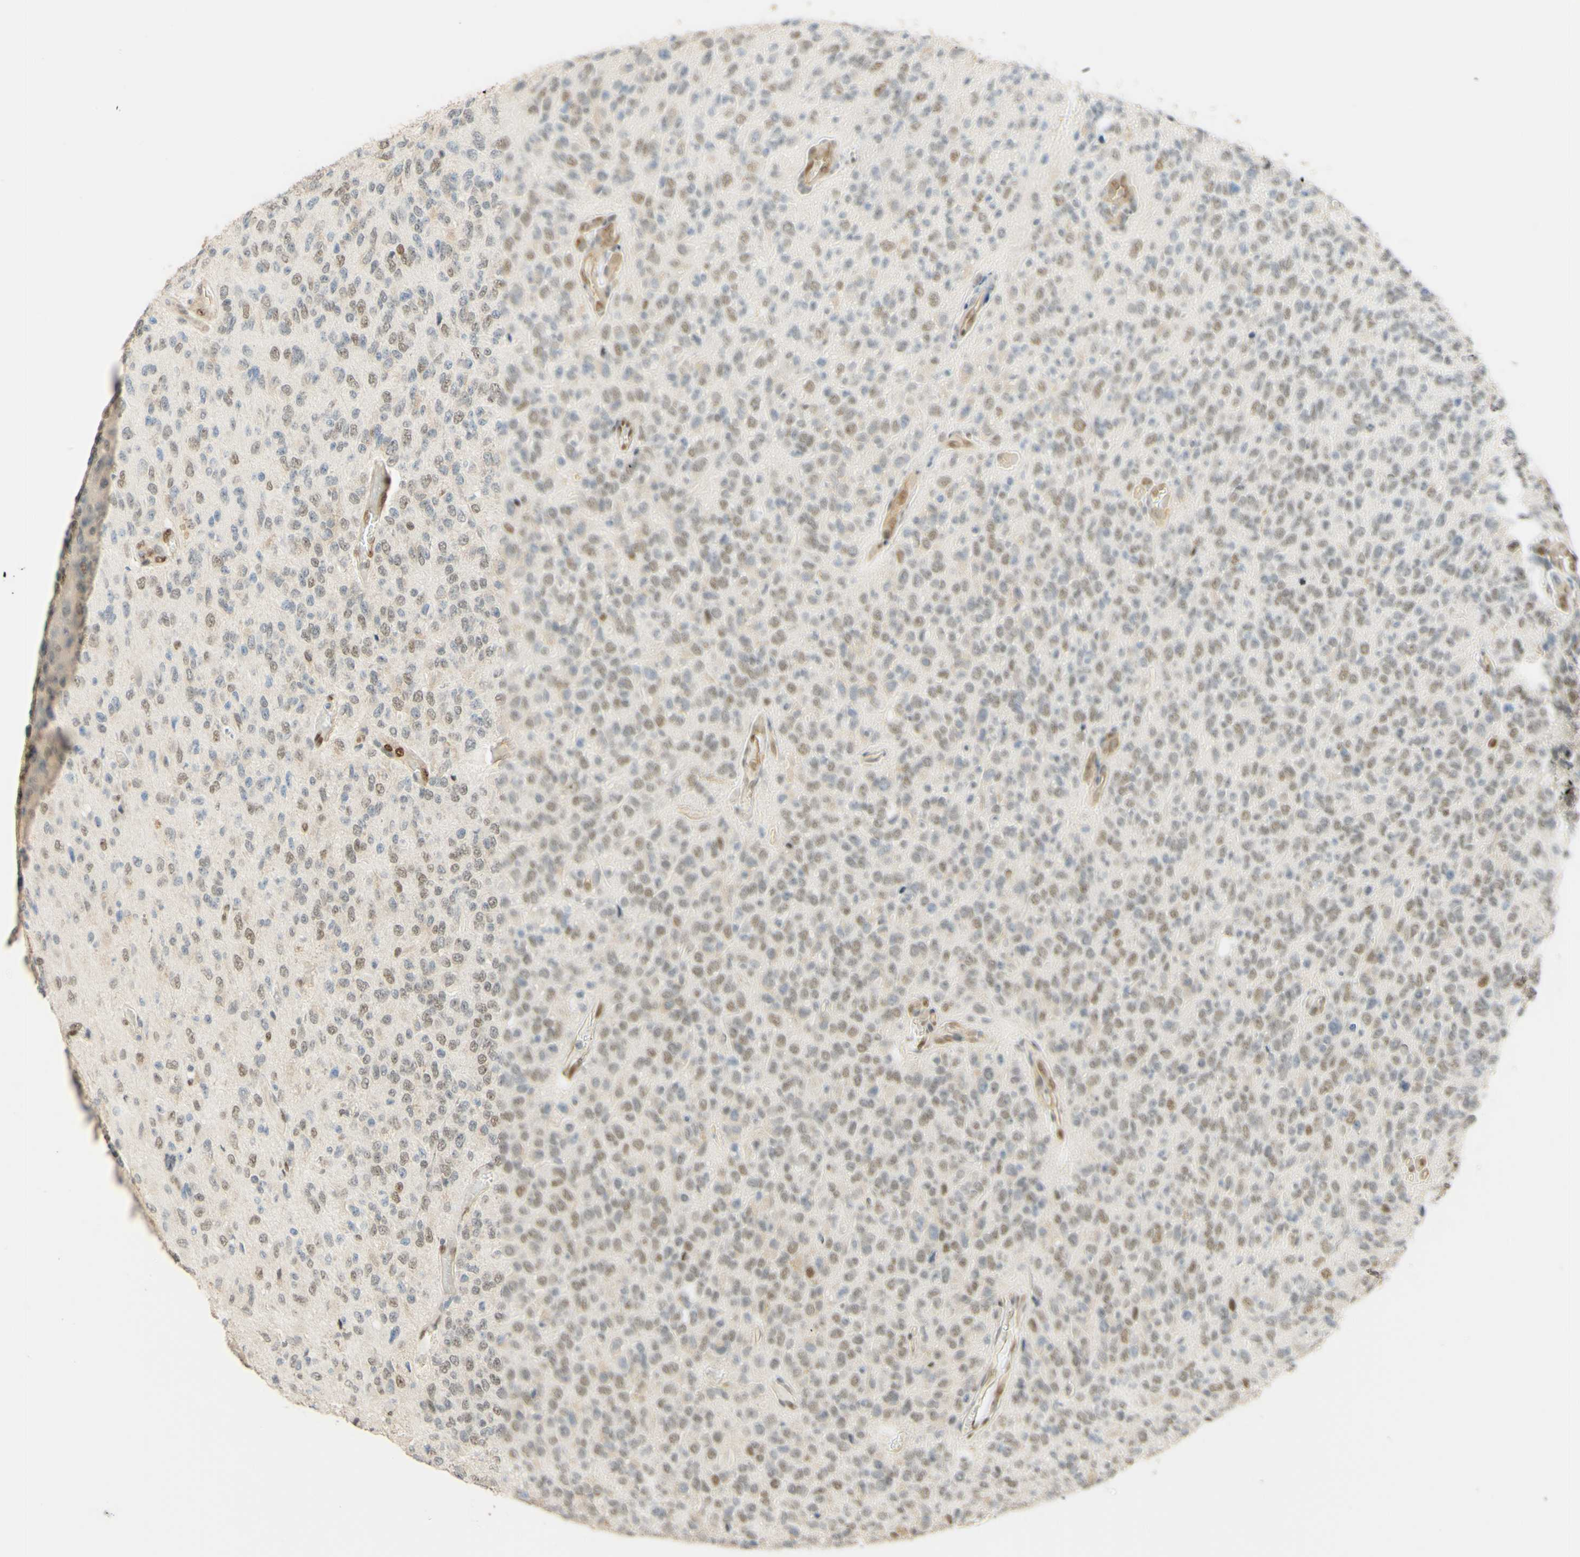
{"staining": {"intensity": "weak", "quantity": "25%-75%", "location": "nuclear"}, "tissue": "glioma", "cell_type": "Tumor cells", "image_type": "cancer", "snomed": [{"axis": "morphology", "description": "Glioma, malignant, High grade"}, {"axis": "topography", "description": "pancreas cauda"}], "caption": "Immunohistochemical staining of human glioma reveals low levels of weak nuclear protein positivity in about 25%-75% of tumor cells.", "gene": "POLB", "patient": {"sex": "male", "age": 60}}